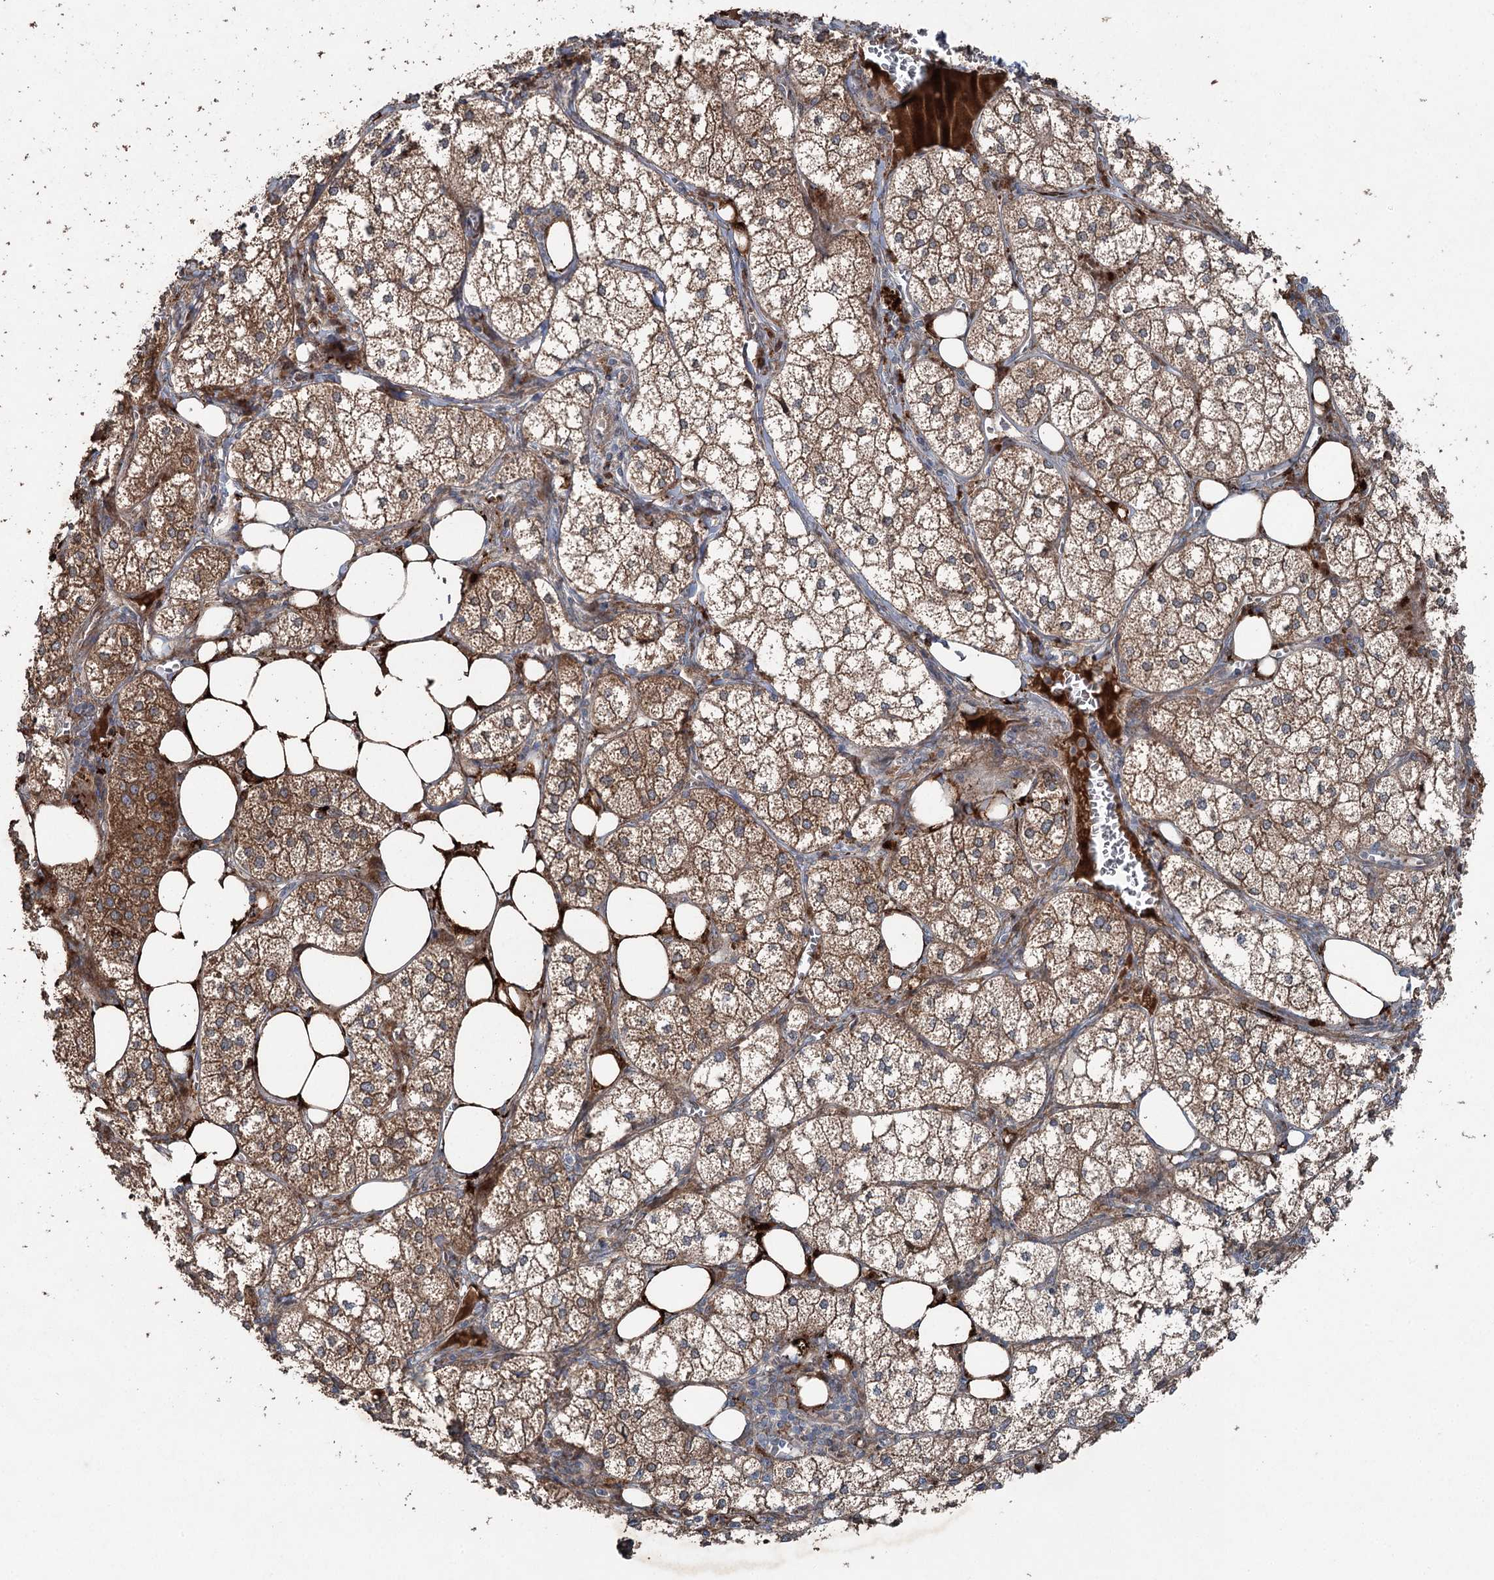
{"staining": {"intensity": "moderate", "quantity": ">75%", "location": "cytoplasmic/membranous"}, "tissue": "adrenal gland", "cell_type": "Glandular cells", "image_type": "normal", "snomed": [{"axis": "morphology", "description": "Normal tissue, NOS"}, {"axis": "topography", "description": "Adrenal gland"}], "caption": "This image displays IHC staining of benign adrenal gland, with medium moderate cytoplasmic/membranous staining in approximately >75% of glandular cells.", "gene": "MAPK8IP2", "patient": {"sex": "female", "age": 61}}